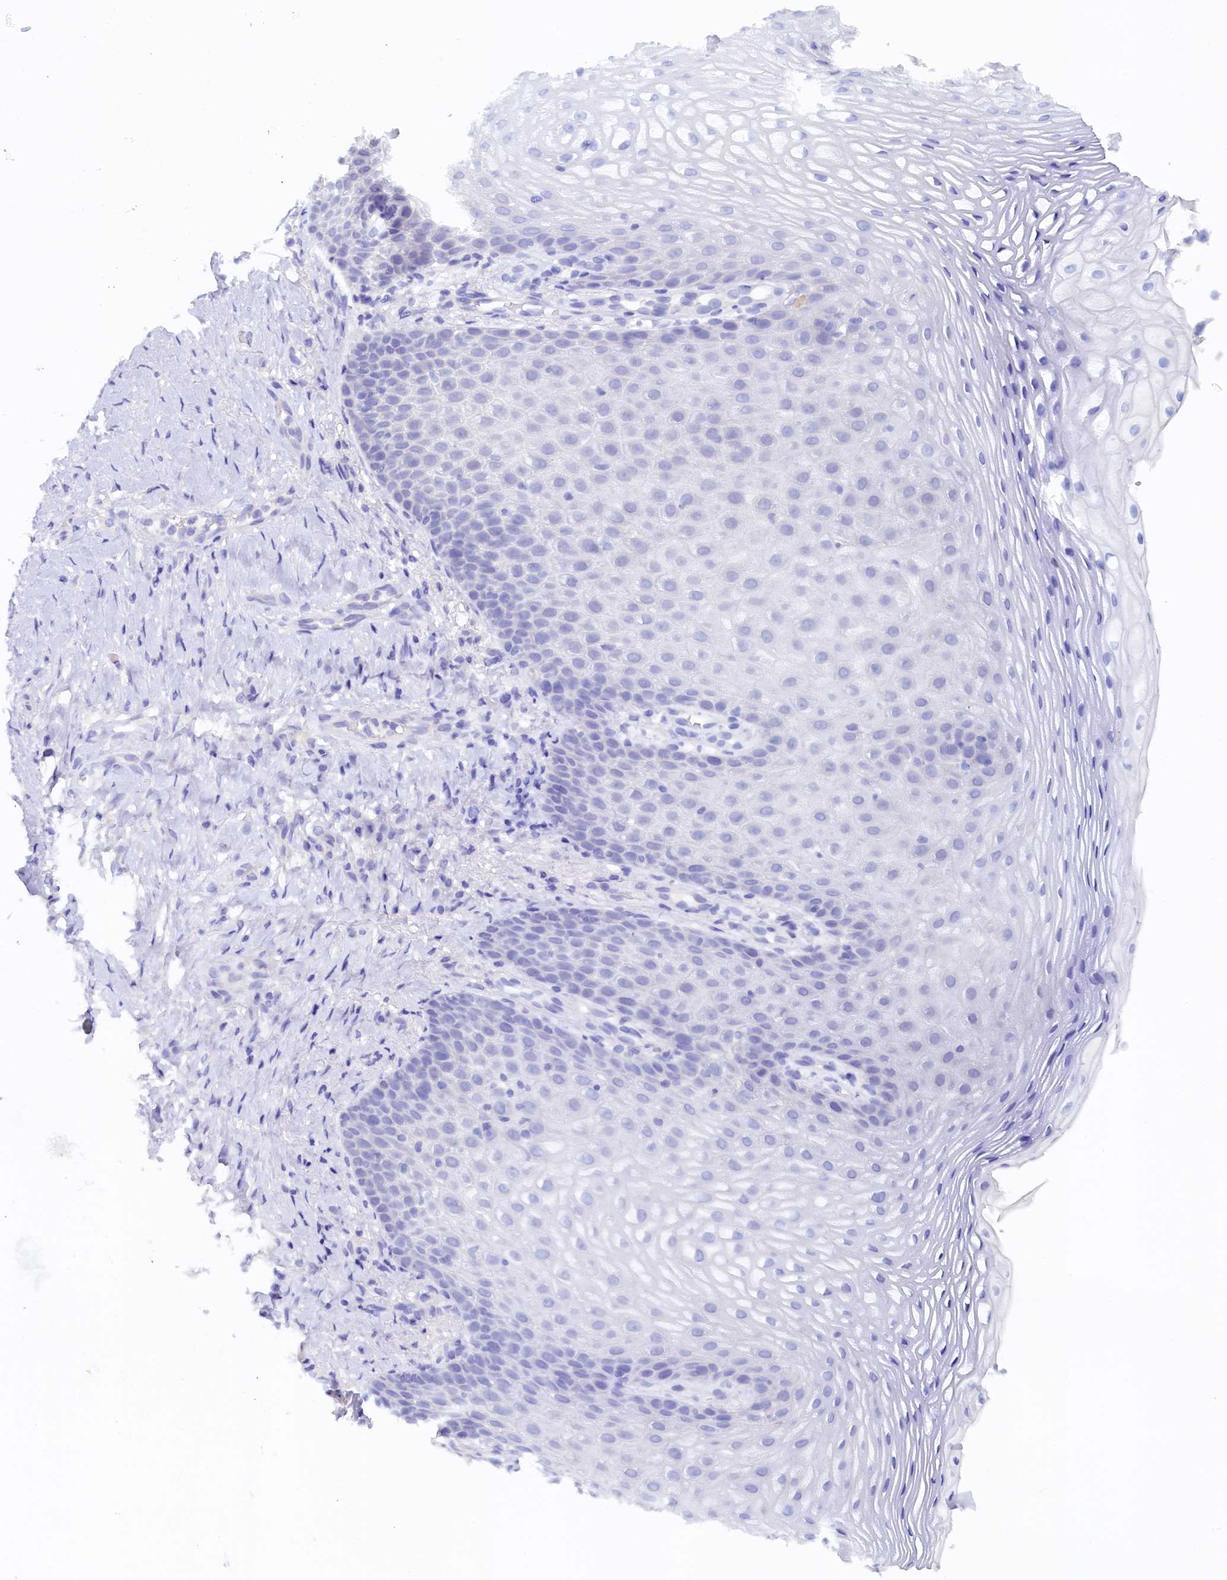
{"staining": {"intensity": "negative", "quantity": "none", "location": "none"}, "tissue": "vagina", "cell_type": "Squamous epithelial cells", "image_type": "normal", "snomed": [{"axis": "morphology", "description": "Normal tissue, NOS"}, {"axis": "topography", "description": "Vagina"}], "caption": "This is an IHC micrograph of normal vagina. There is no positivity in squamous epithelial cells.", "gene": "DTD1", "patient": {"sex": "female", "age": 60}}